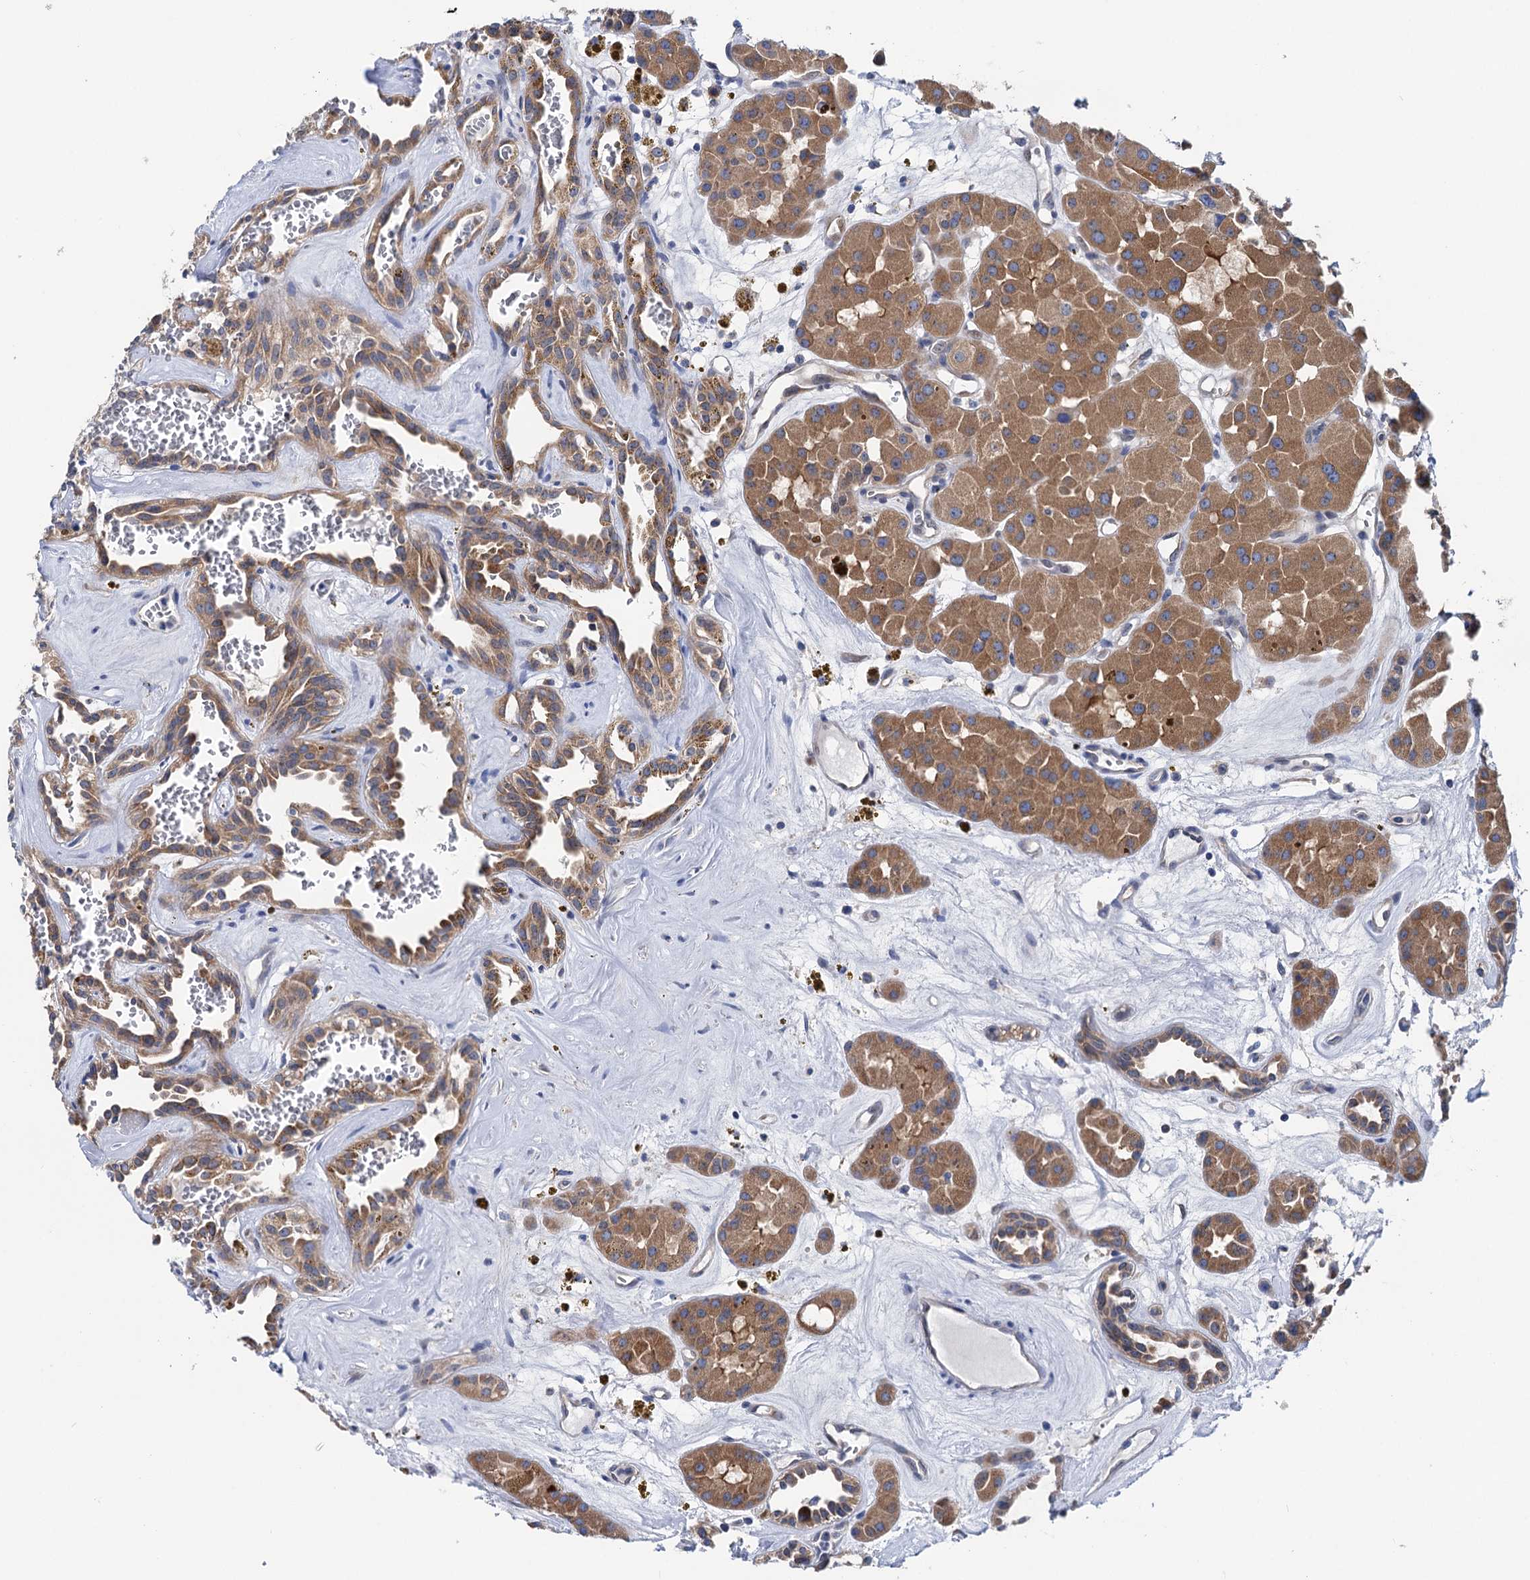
{"staining": {"intensity": "moderate", "quantity": ">75%", "location": "cytoplasmic/membranous"}, "tissue": "renal cancer", "cell_type": "Tumor cells", "image_type": "cancer", "snomed": [{"axis": "morphology", "description": "Carcinoma, NOS"}, {"axis": "topography", "description": "Kidney"}], "caption": "Tumor cells reveal medium levels of moderate cytoplasmic/membranous positivity in about >75% of cells in human renal cancer.", "gene": "ZNRD2", "patient": {"sex": "female", "age": 75}}